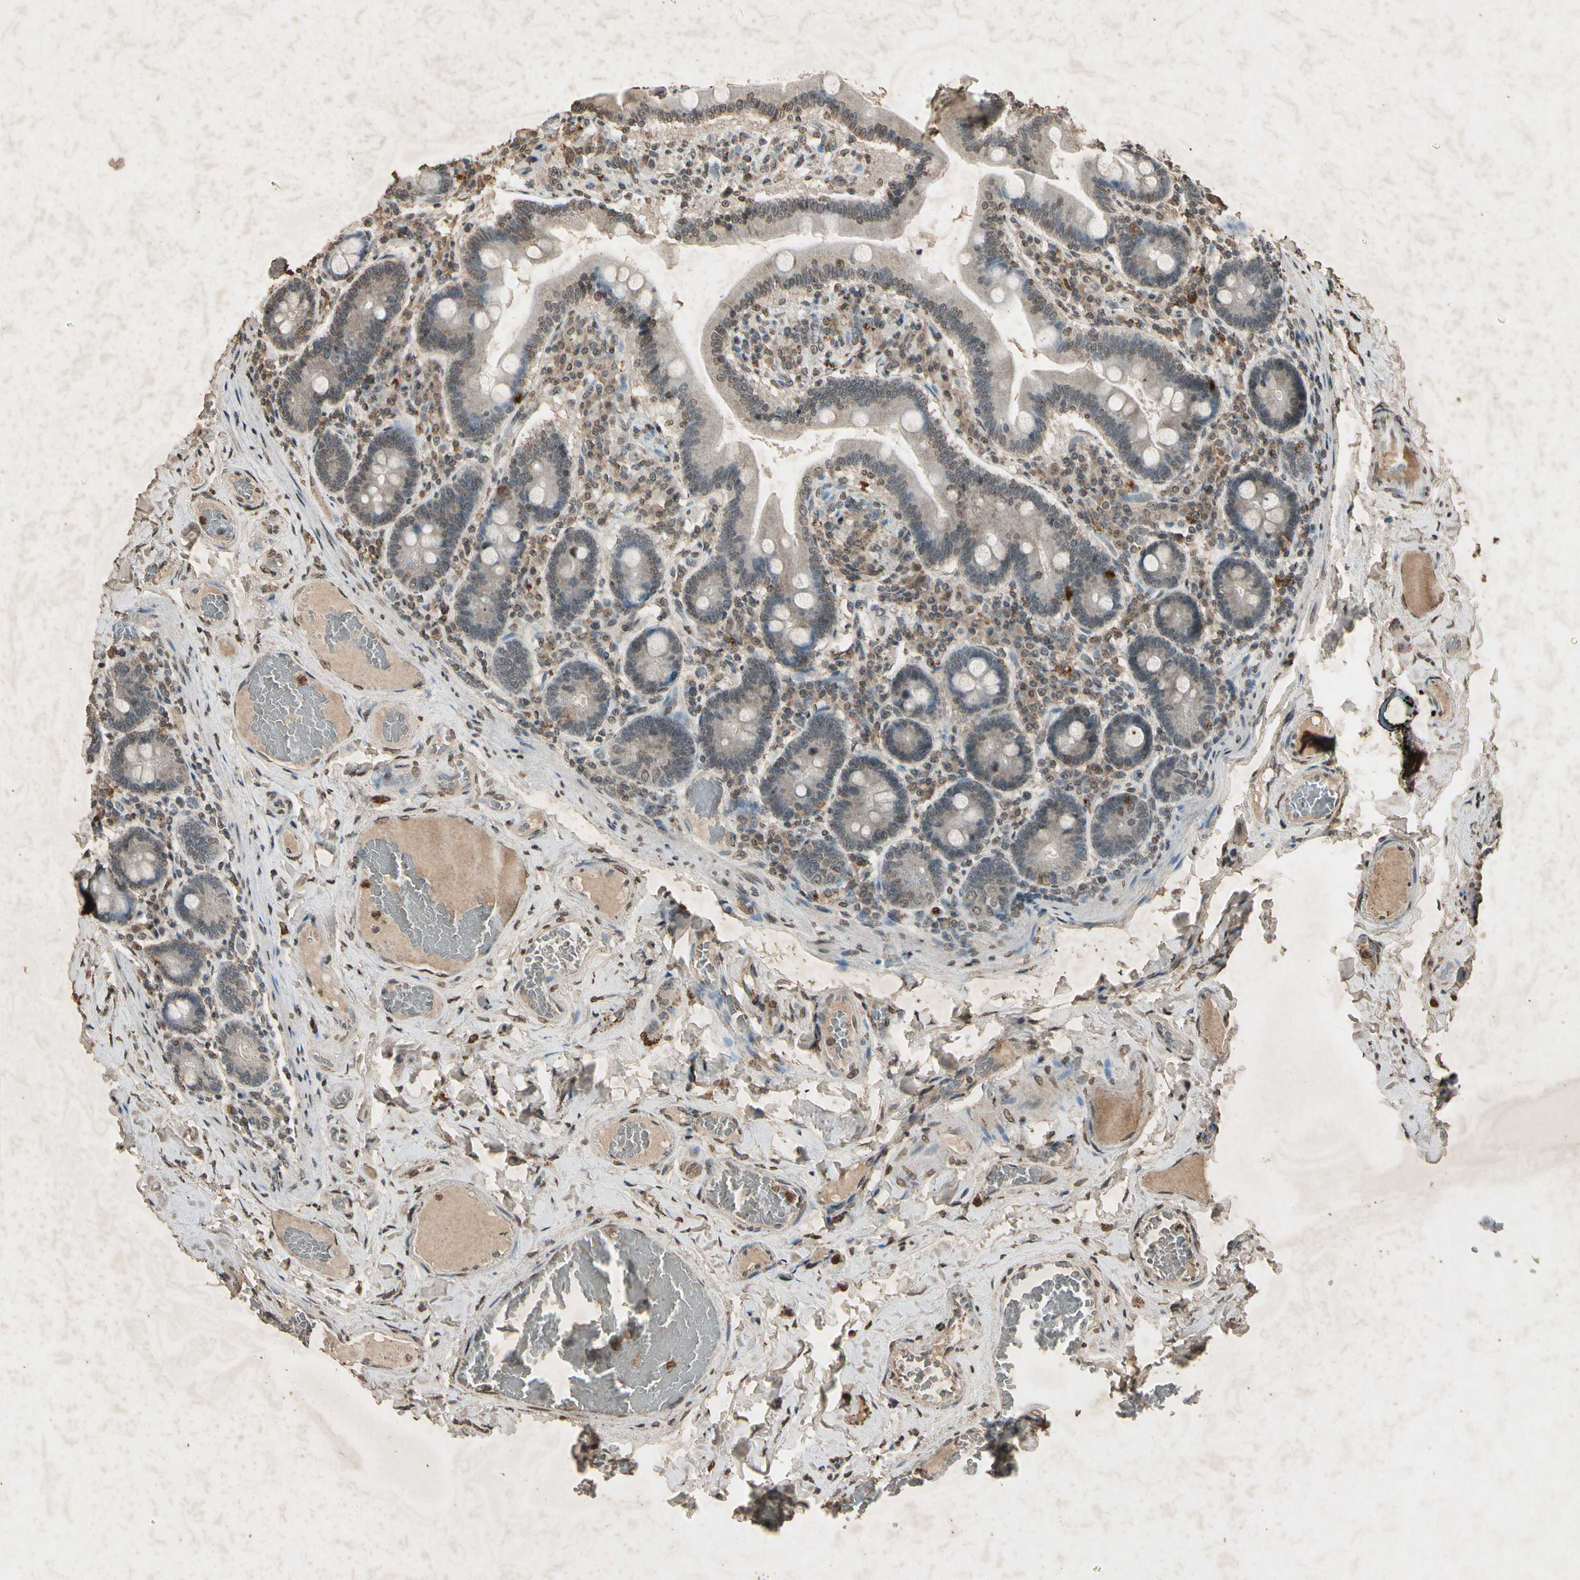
{"staining": {"intensity": "strong", "quantity": "<25%", "location": "cytoplasmic/membranous"}, "tissue": "duodenum", "cell_type": "Glandular cells", "image_type": "normal", "snomed": [{"axis": "morphology", "description": "Normal tissue, NOS"}, {"axis": "topography", "description": "Duodenum"}], "caption": "A histopathology image showing strong cytoplasmic/membranous positivity in approximately <25% of glandular cells in normal duodenum, as visualized by brown immunohistochemical staining.", "gene": "GC", "patient": {"sex": "male", "age": 66}}